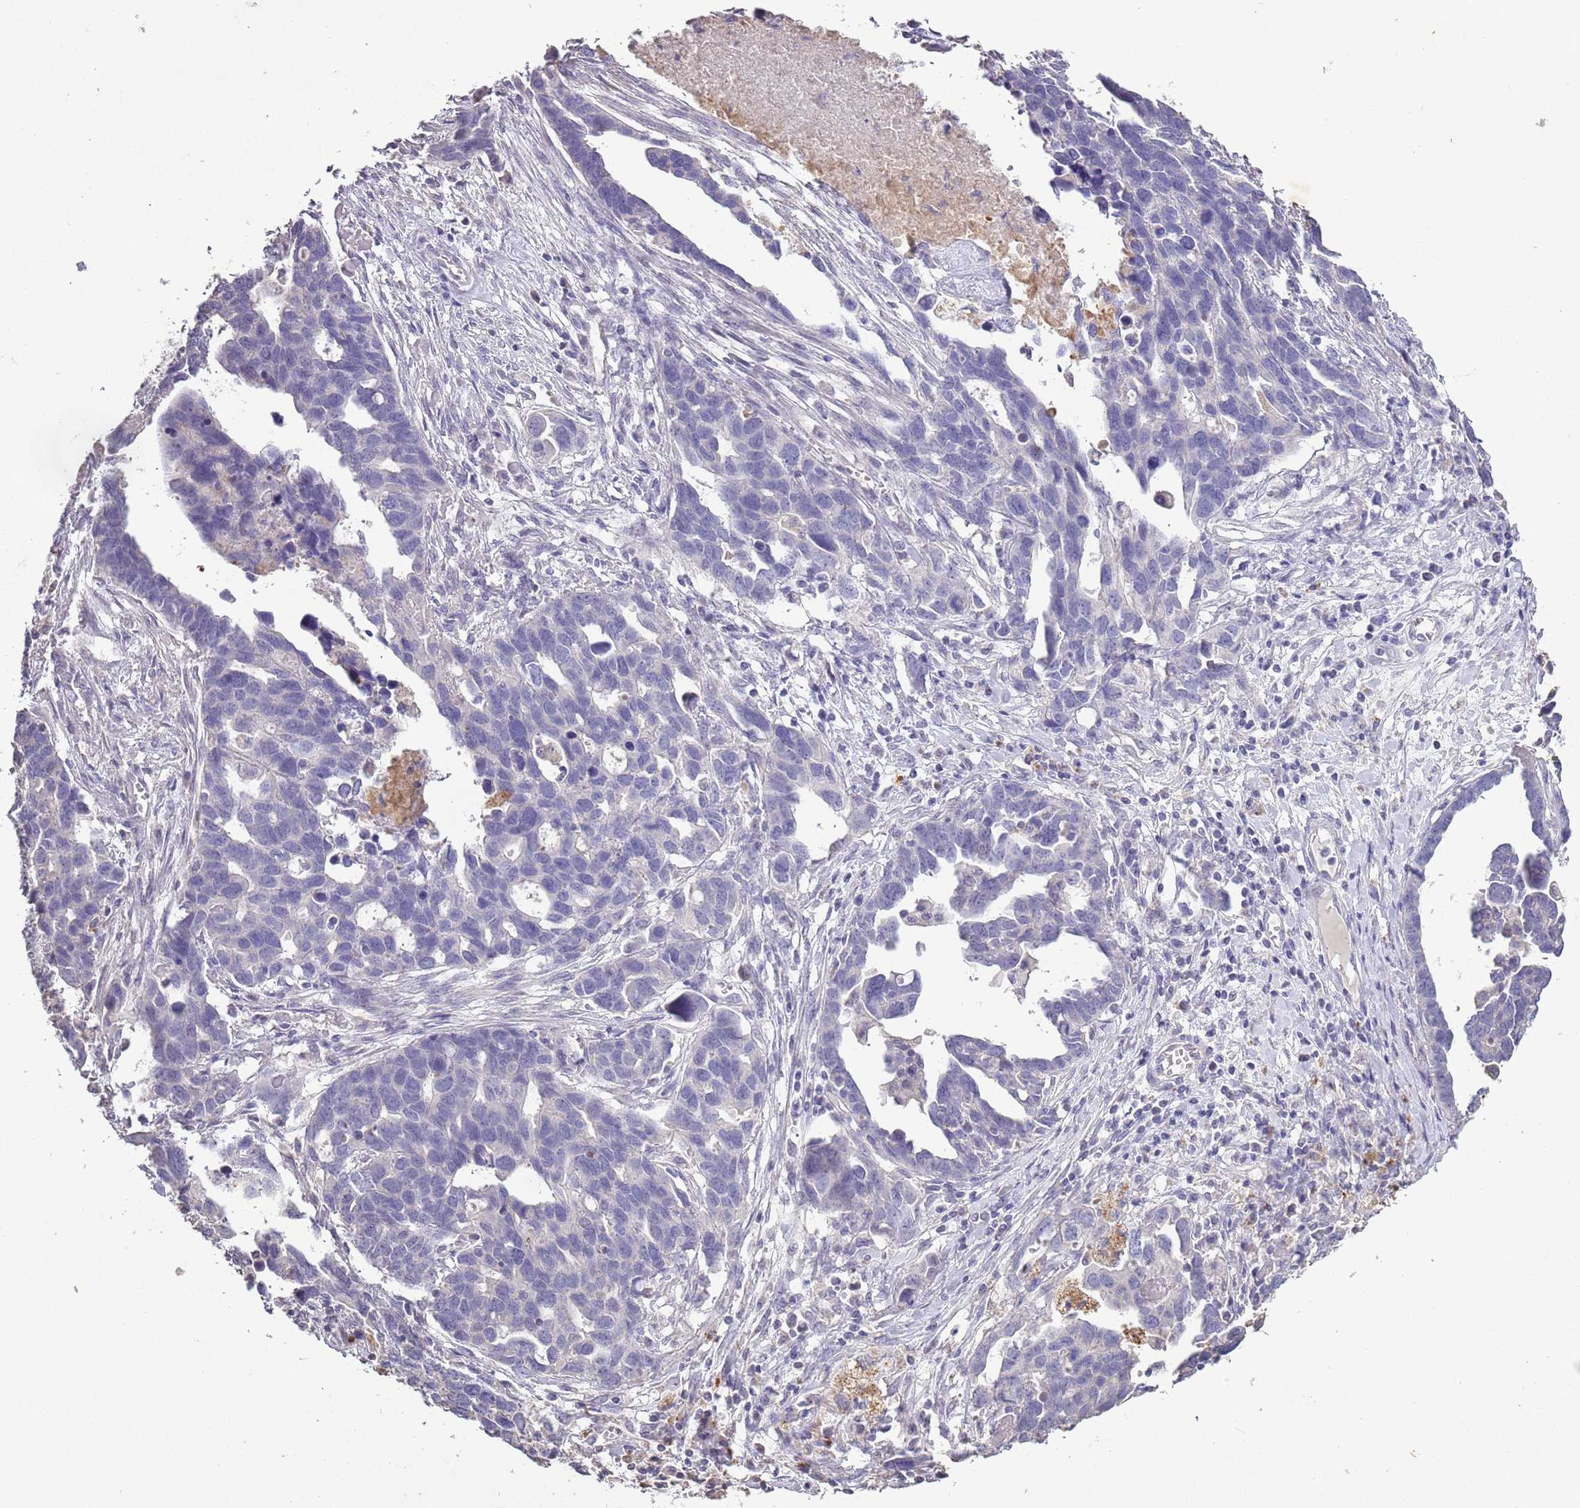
{"staining": {"intensity": "negative", "quantity": "none", "location": "none"}, "tissue": "ovarian cancer", "cell_type": "Tumor cells", "image_type": "cancer", "snomed": [{"axis": "morphology", "description": "Cystadenocarcinoma, serous, NOS"}, {"axis": "topography", "description": "Ovary"}], "caption": "Immunohistochemistry (IHC) of human ovarian cancer shows no staining in tumor cells.", "gene": "P2RY13", "patient": {"sex": "female", "age": 54}}